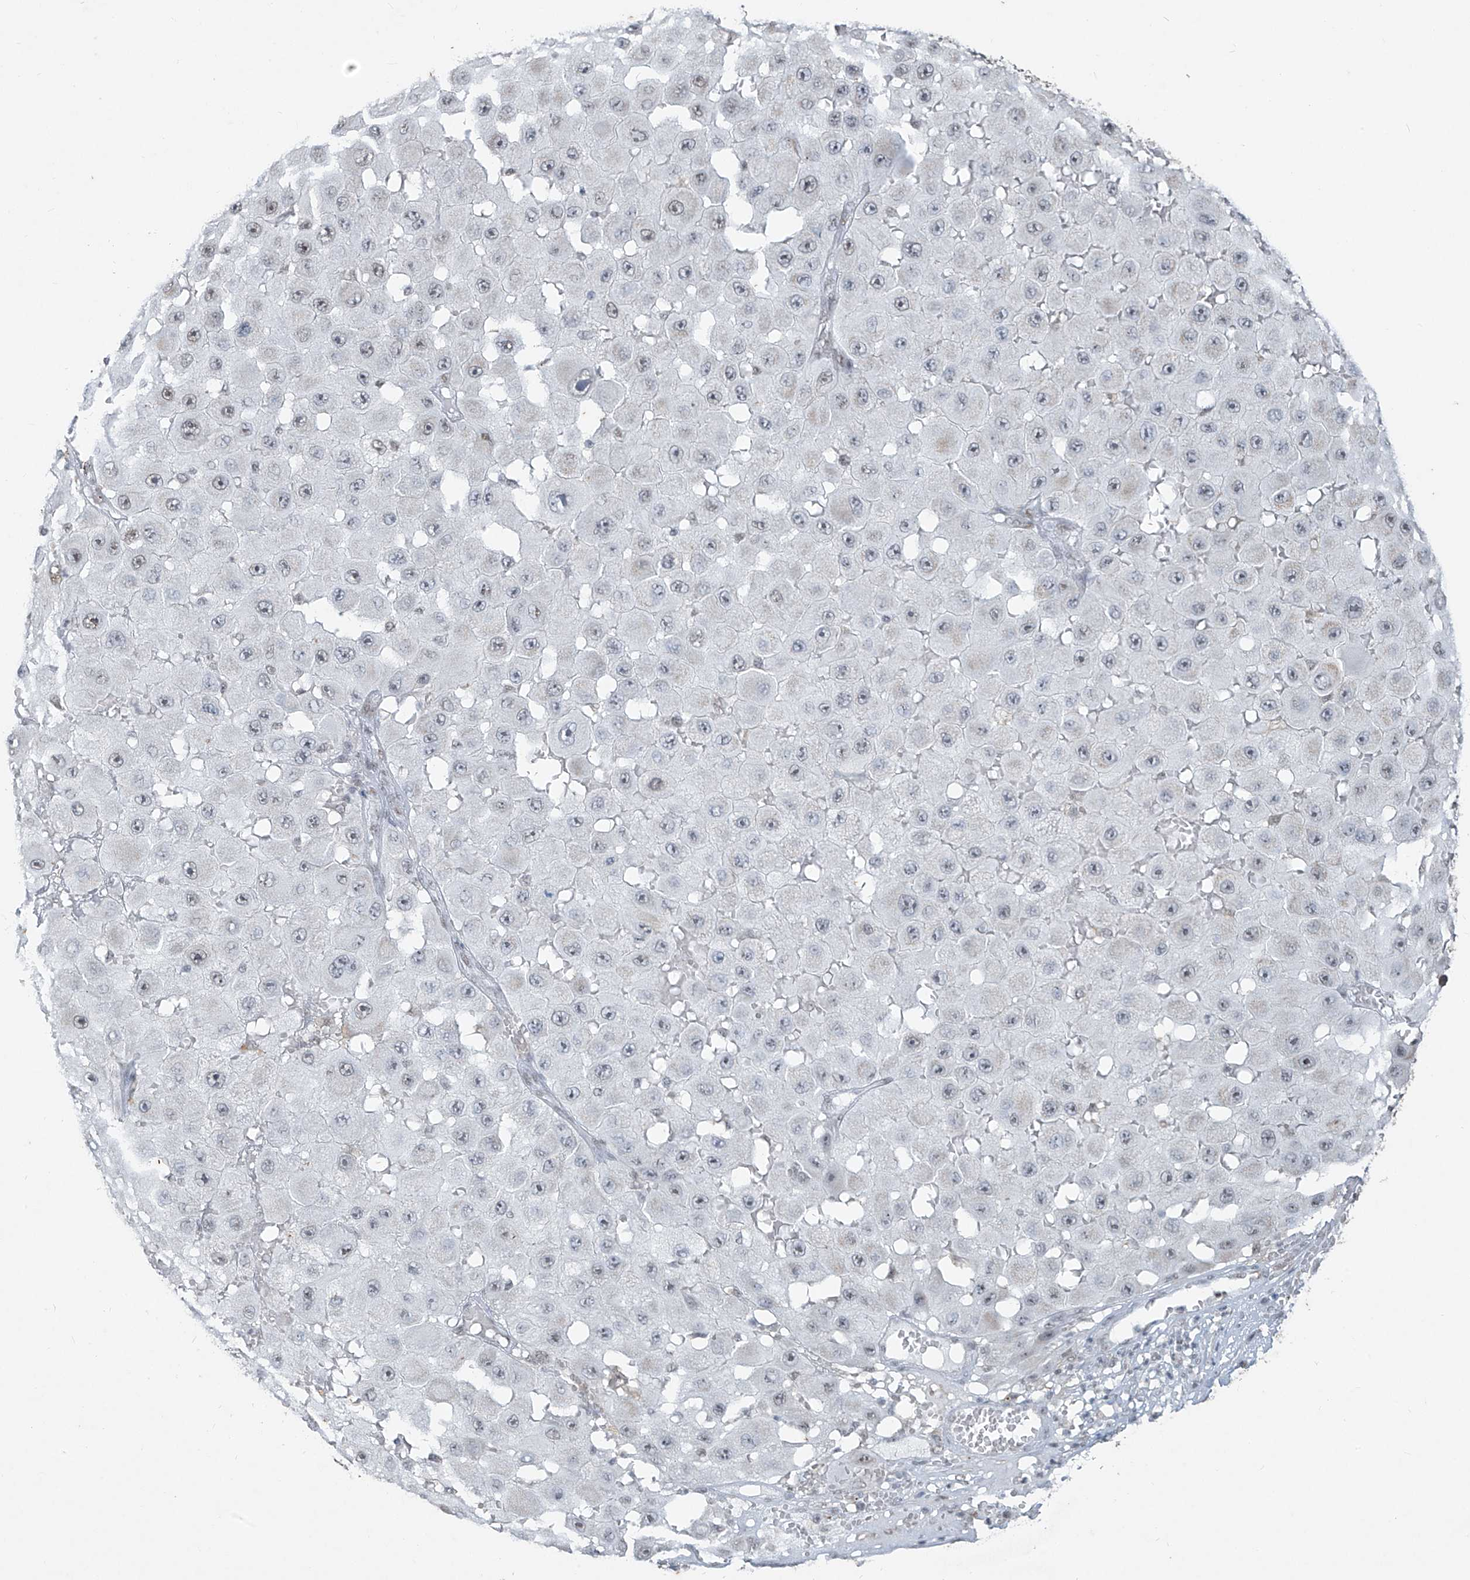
{"staining": {"intensity": "weak", "quantity": "<25%", "location": "nuclear"}, "tissue": "melanoma", "cell_type": "Tumor cells", "image_type": "cancer", "snomed": [{"axis": "morphology", "description": "Malignant melanoma, NOS"}, {"axis": "topography", "description": "Skin"}], "caption": "This is an immunohistochemistry histopathology image of human malignant melanoma. There is no staining in tumor cells.", "gene": "TFEC", "patient": {"sex": "female", "age": 81}}